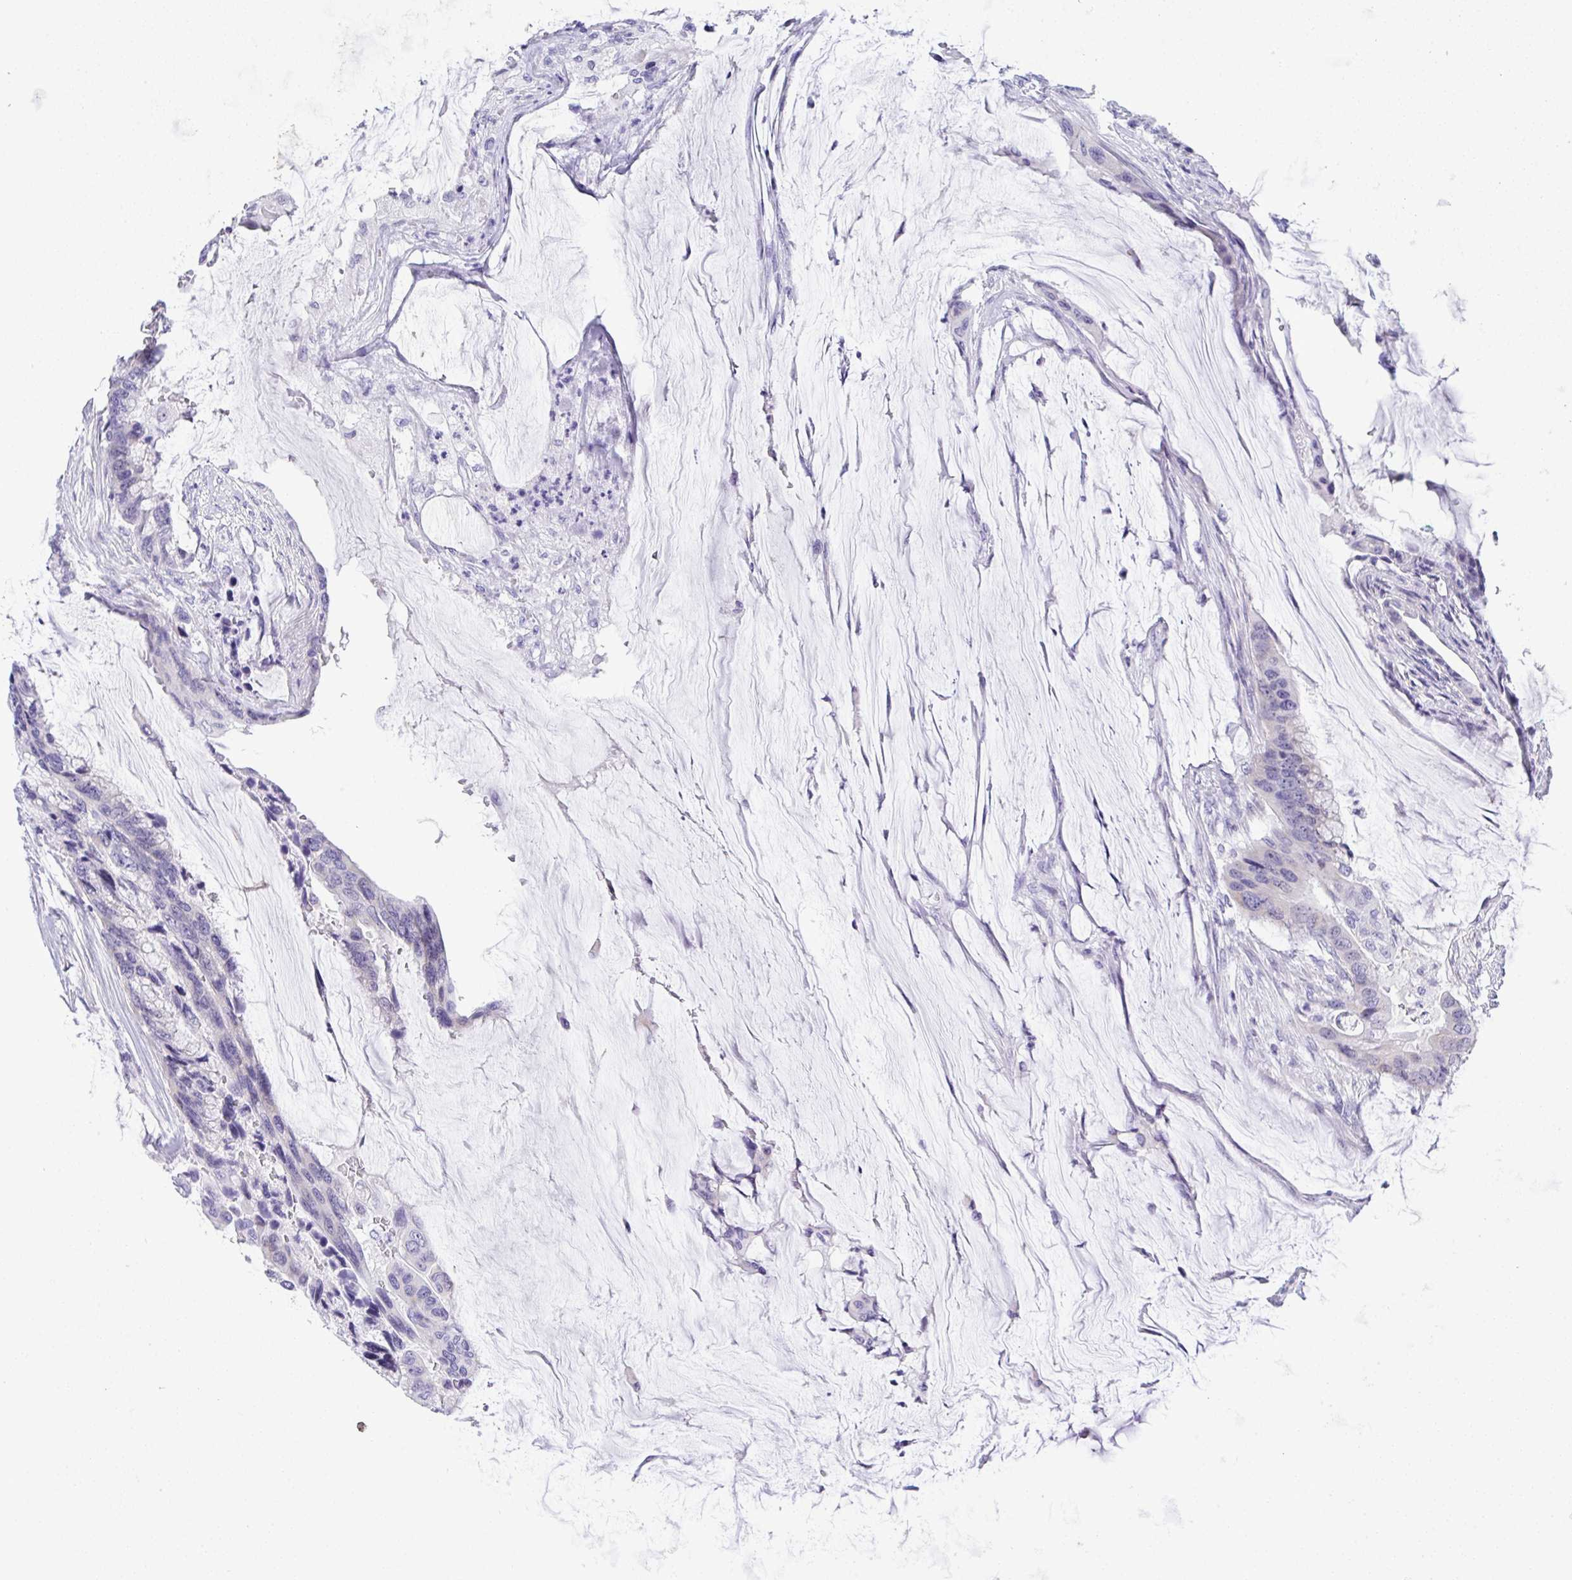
{"staining": {"intensity": "negative", "quantity": "none", "location": "none"}, "tissue": "colorectal cancer", "cell_type": "Tumor cells", "image_type": "cancer", "snomed": [{"axis": "morphology", "description": "Adenocarcinoma, NOS"}, {"axis": "topography", "description": "Rectum"}], "caption": "Immunohistochemical staining of adenocarcinoma (colorectal) exhibits no significant expression in tumor cells. The staining is performed using DAB brown chromogen with nuclei counter-stained in using hematoxylin.", "gene": "YBX2", "patient": {"sex": "female", "age": 59}}